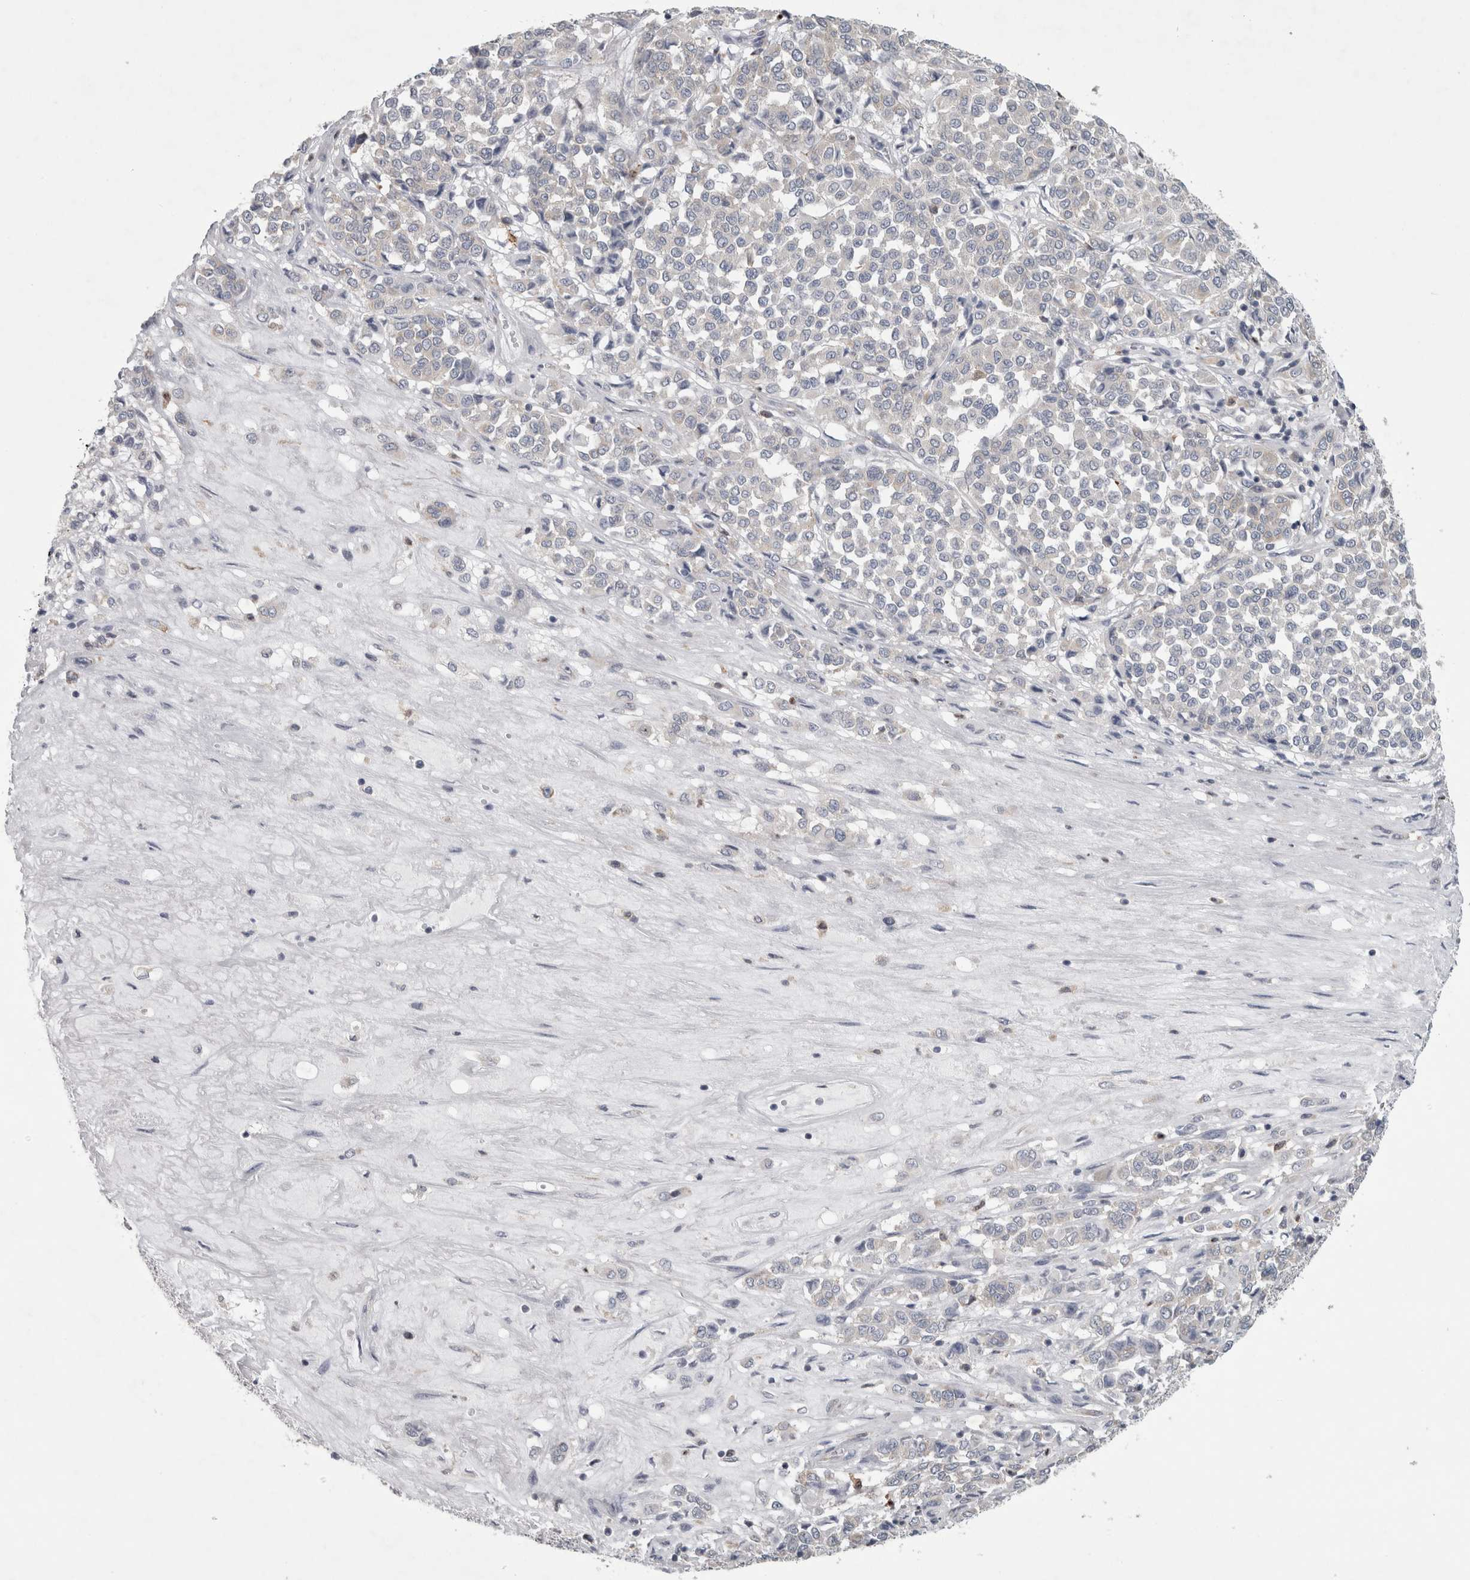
{"staining": {"intensity": "negative", "quantity": "none", "location": "none"}, "tissue": "melanoma", "cell_type": "Tumor cells", "image_type": "cancer", "snomed": [{"axis": "morphology", "description": "Malignant melanoma, Metastatic site"}, {"axis": "topography", "description": "Pancreas"}], "caption": "Melanoma was stained to show a protein in brown. There is no significant staining in tumor cells.", "gene": "PRRC2C", "patient": {"sex": "female", "age": 30}}